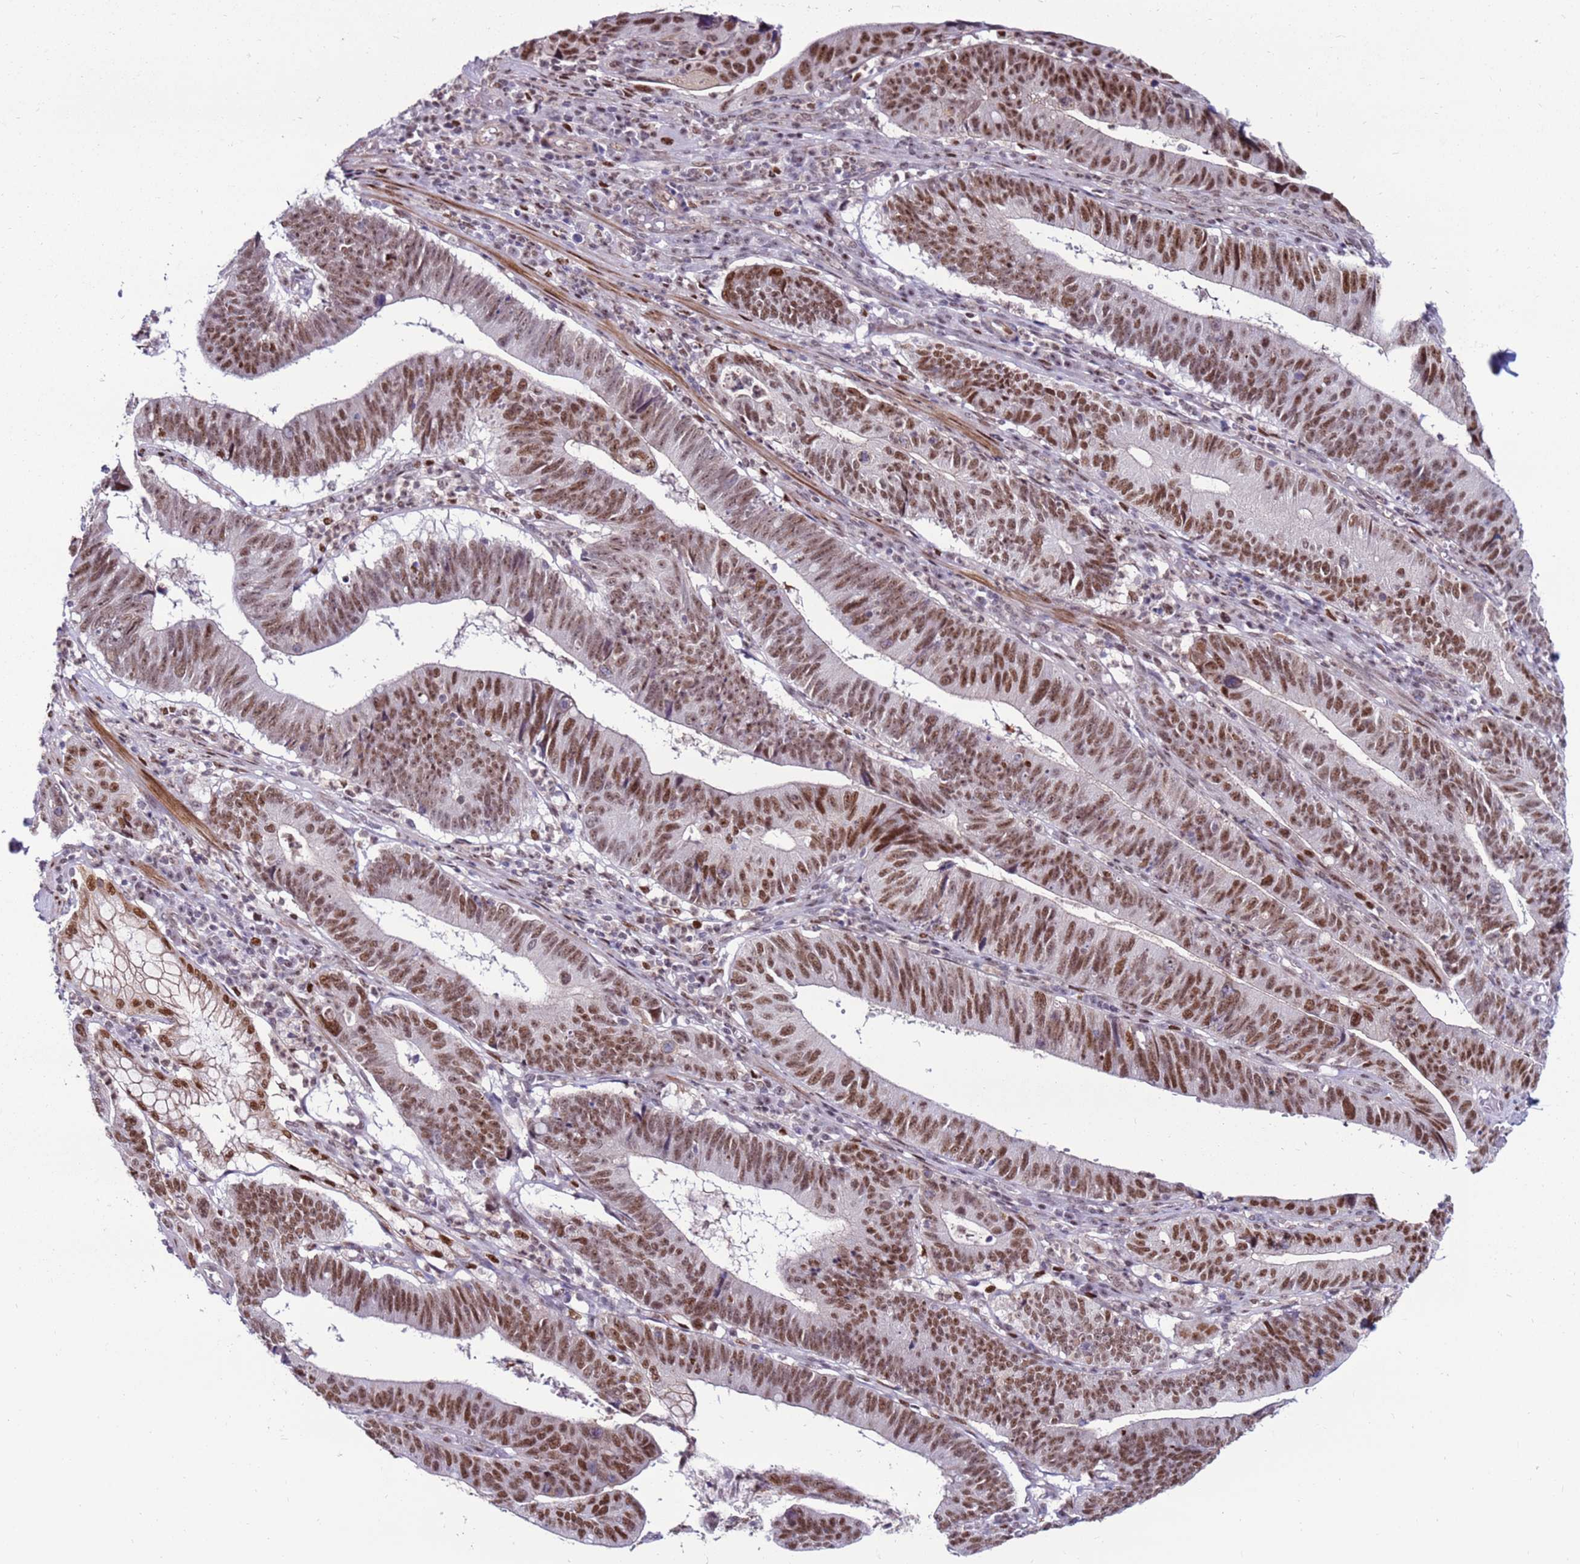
{"staining": {"intensity": "moderate", "quantity": ">75%", "location": "nuclear"}, "tissue": "stomach cancer", "cell_type": "Tumor cells", "image_type": "cancer", "snomed": [{"axis": "morphology", "description": "Adenocarcinoma, NOS"}, {"axis": "topography", "description": "Stomach"}], "caption": "Stomach cancer (adenocarcinoma) tissue reveals moderate nuclear positivity in approximately >75% of tumor cells, visualized by immunohistochemistry. (DAB IHC with brightfield microscopy, high magnification).", "gene": "KPNA4", "patient": {"sex": "male", "age": 59}}